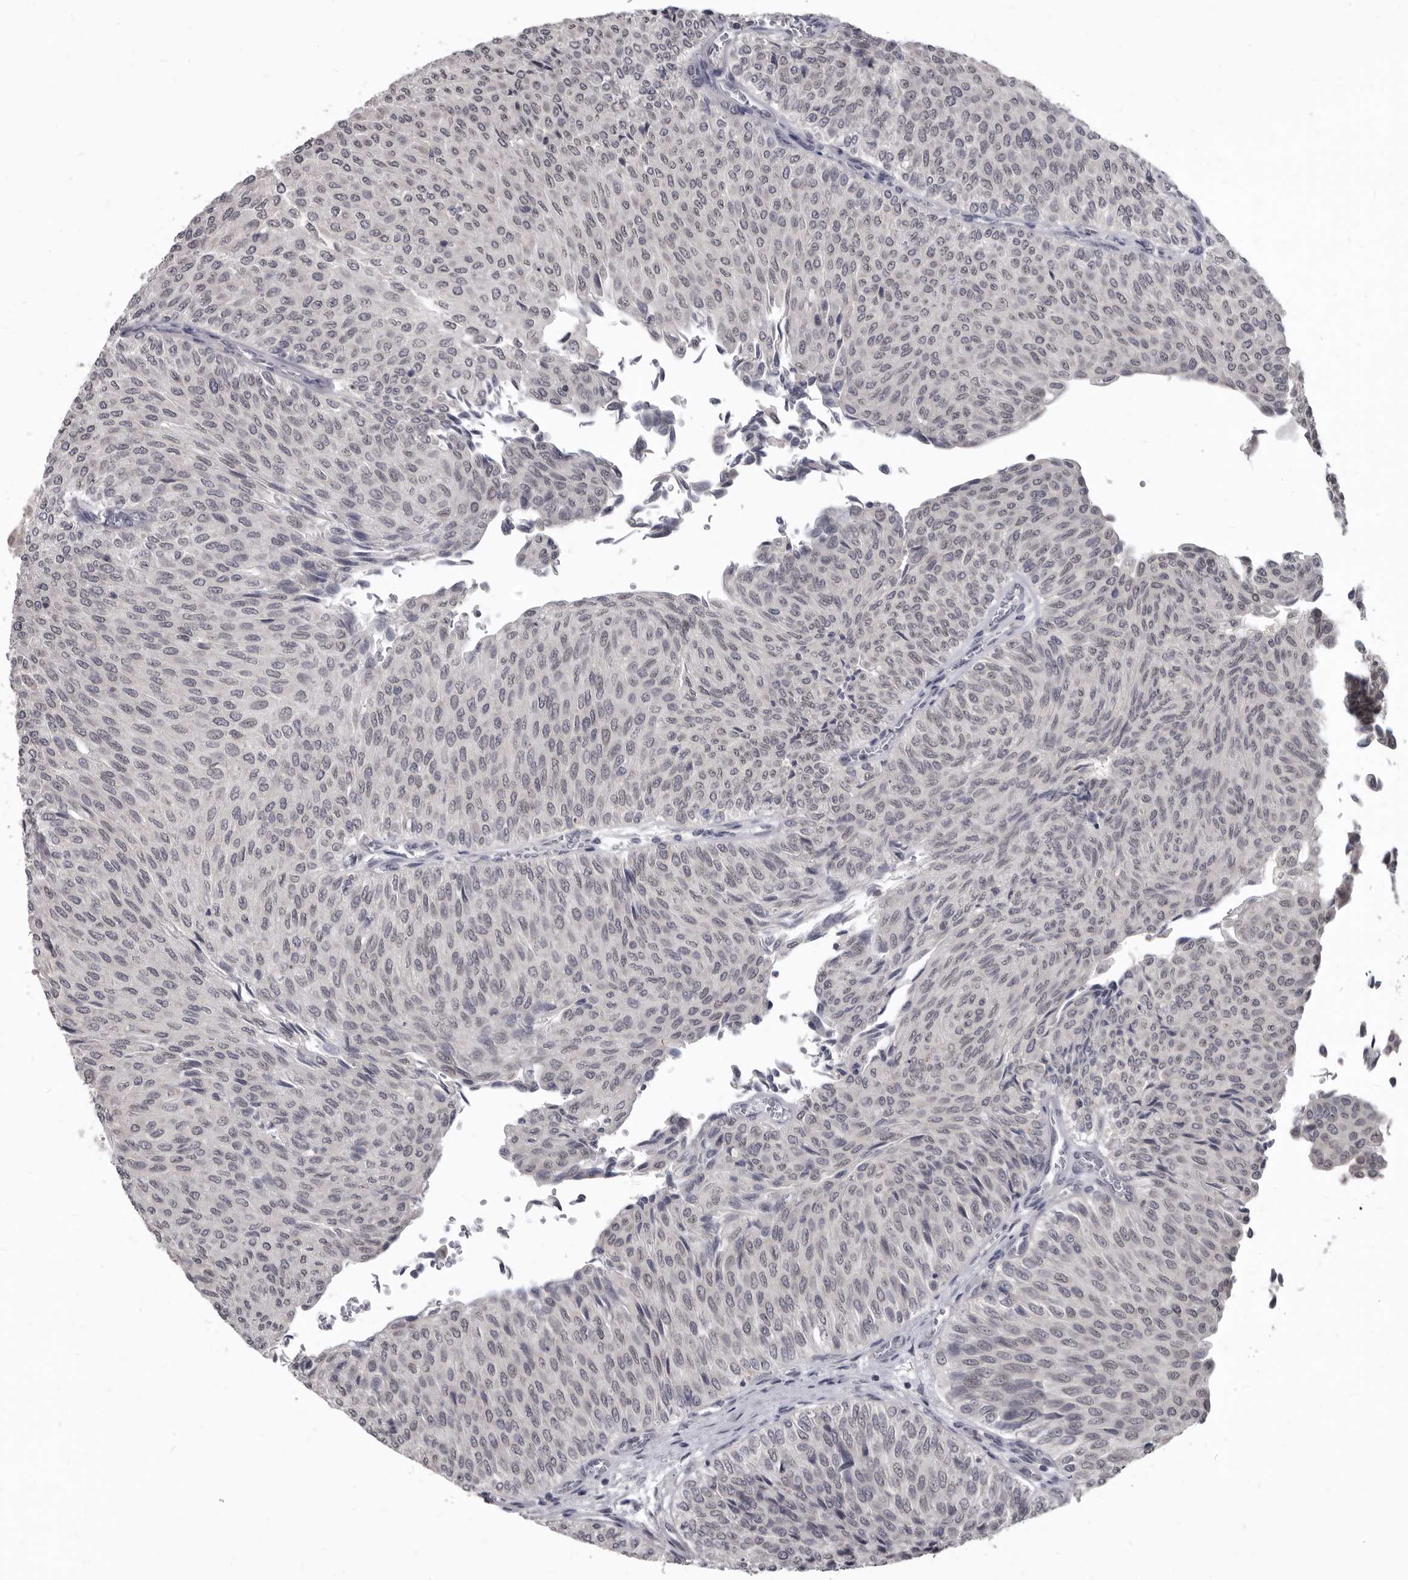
{"staining": {"intensity": "negative", "quantity": "none", "location": "none"}, "tissue": "urothelial cancer", "cell_type": "Tumor cells", "image_type": "cancer", "snomed": [{"axis": "morphology", "description": "Urothelial carcinoma, Low grade"}, {"axis": "topography", "description": "Urinary bladder"}], "caption": "This is an immunohistochemistry (IHC) micrograph of human urothelial cancer. There is no positivity in tumor cells.", "gene": "SULT1E1", "patient": {"sex": "male", "age": 78}}